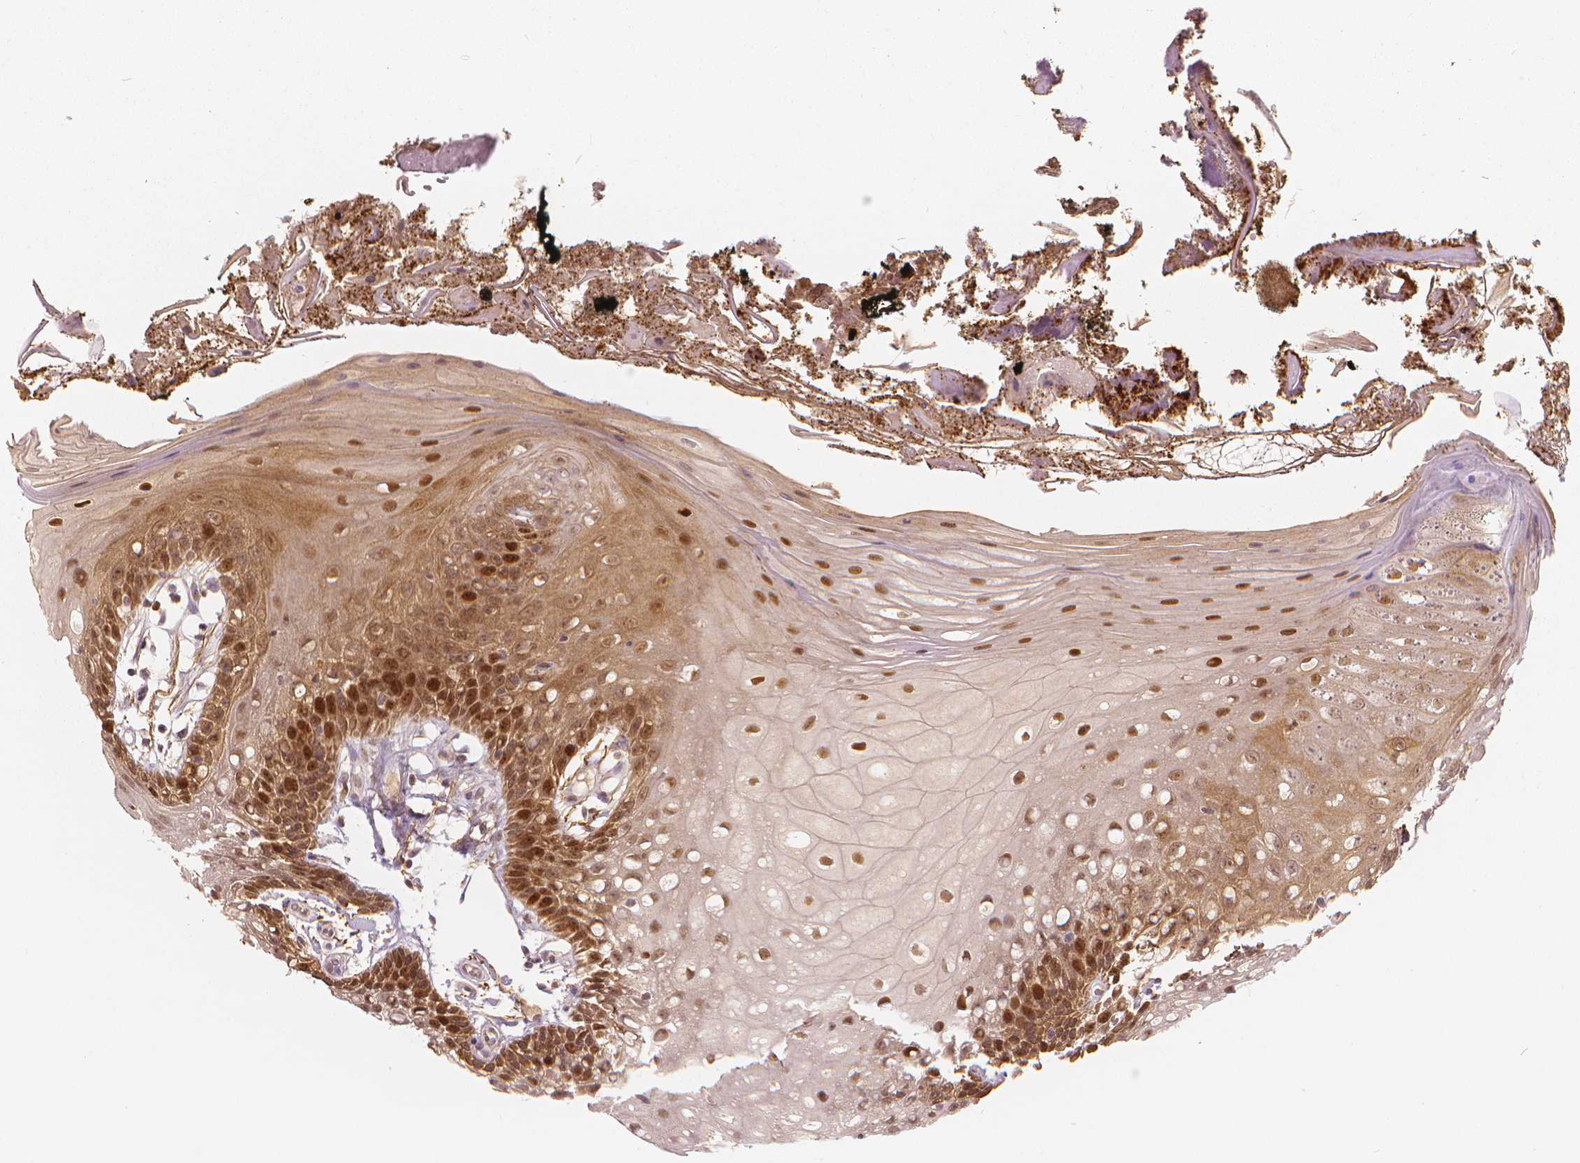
{"staining": {"intensity": "strong", "quantity": "25%-75%", "location": "cytoplasmic/membranous,nuclear"}, "tissue": "oral mucosa", "cell_type": "Squamous epithelial cells", "image_type": "normal", "snomed": [{"axis": "morphology", "description": "Normal tissue, NOS"}, {"axis": "morphology", "description": "Squamous cell carcinoma, NOS"}, {"axis": "topography", "description": "Oral tissue"}, {"axis": "topography", "description": "Head-Neck"}], "caption": "Brown immunohistochemical staining in normal human oral mucosa exhibits strong cytoplasmic/membranous,nuclear positivity in approximately 25%-75% of squamous epithelial cells.", "gene": "NSD2", "patient": {"sex": "male", "age": 69}}